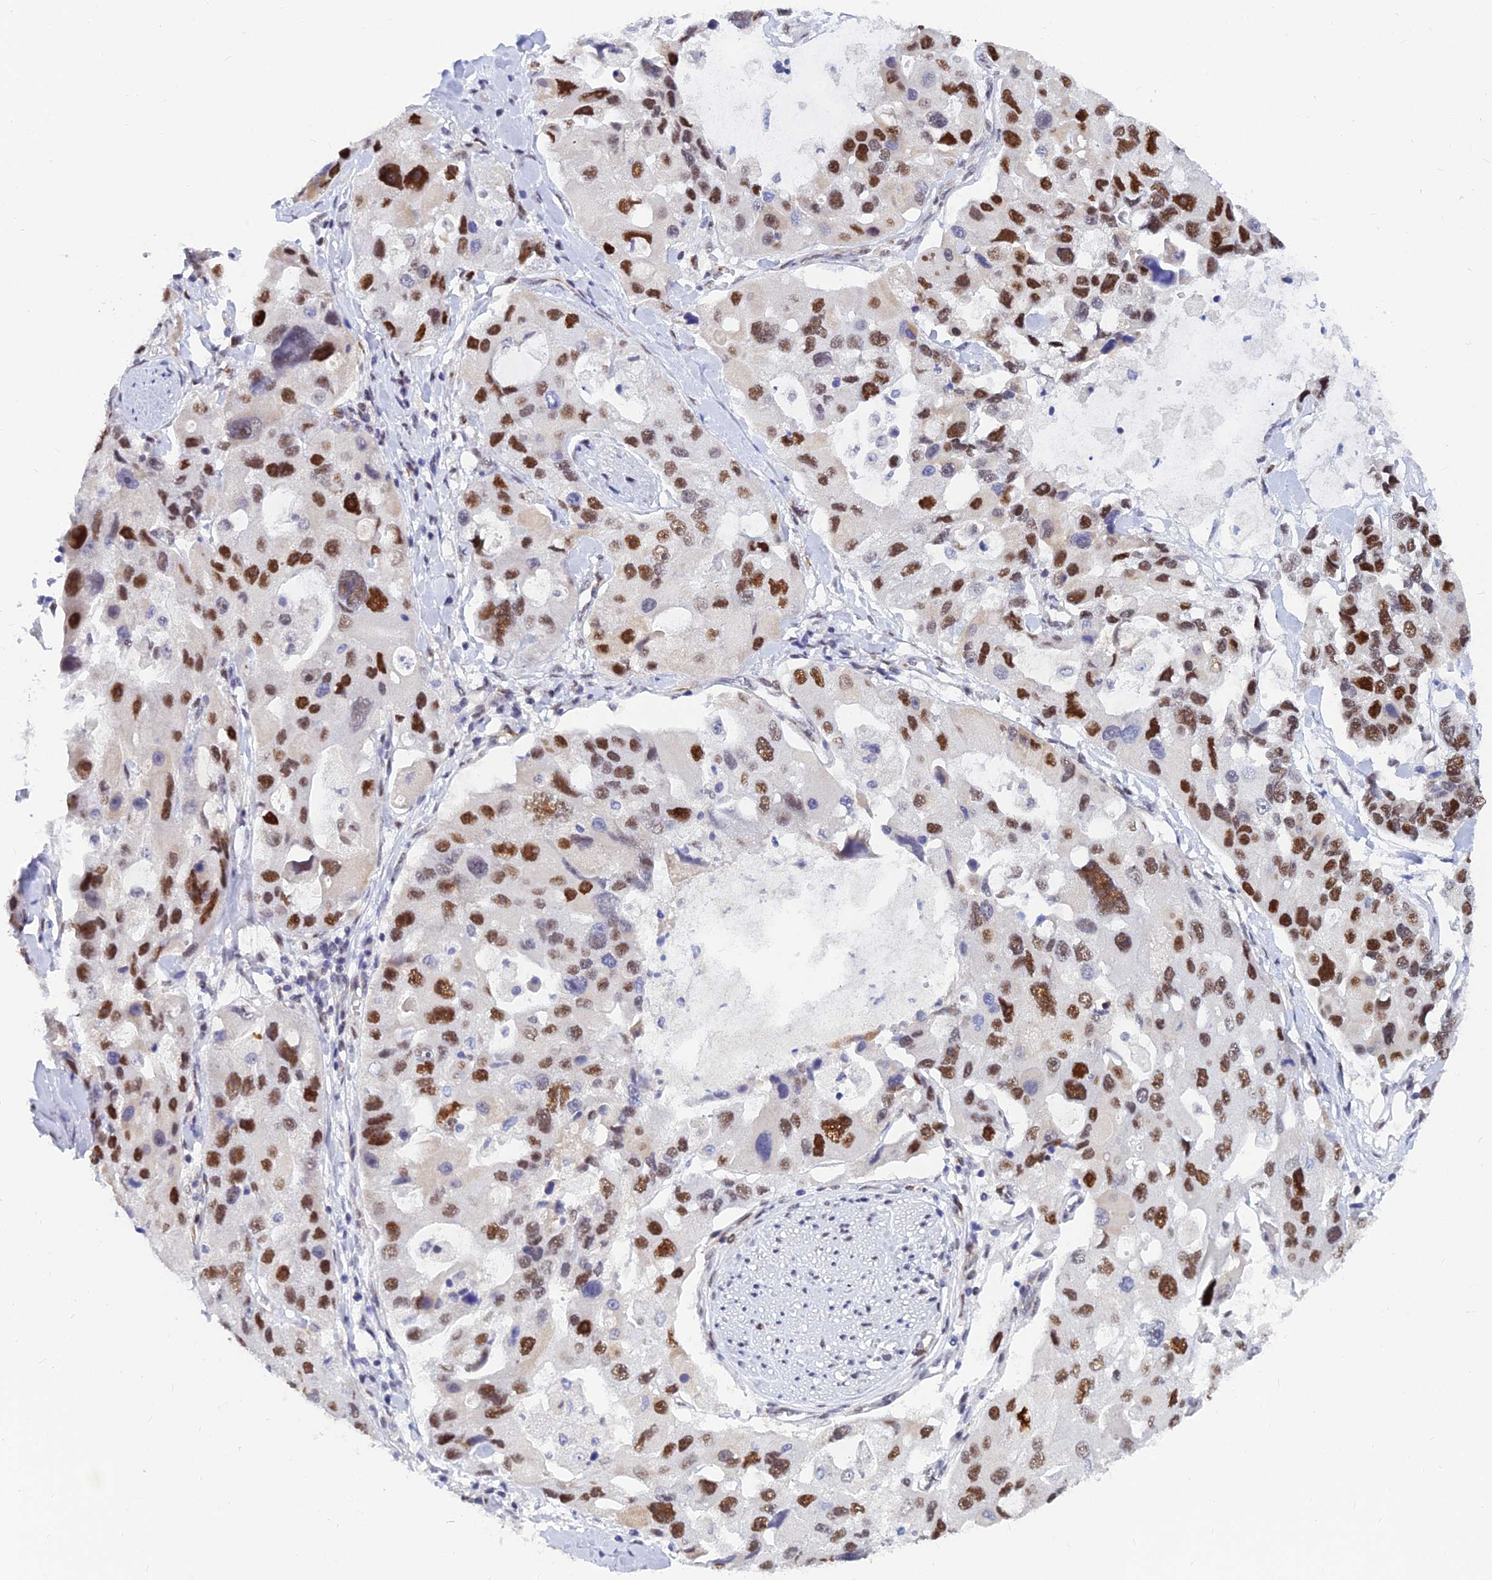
{"staining": {"intensity": "strong", "quantity": ">75%", "location": "nuclear"}, "tissue": "lung cancer", "cell_type": "Tumor cells", "image_type": "cancer", "snomed": [{"axis": "morphology", "description": "Adenocarcinoma, NOS"}, {"axis": "topography", "description": "Lung"}], "caption": "Immunohistochemistry (DAB (3,3'-diaminobenzidine)) staining of human lung adenocarcinoma shows strong nuclear protein expression in approximately >75% of tumor cells.", "gene": "CLK4", "patient": {"sex": "female", "age": 54}}